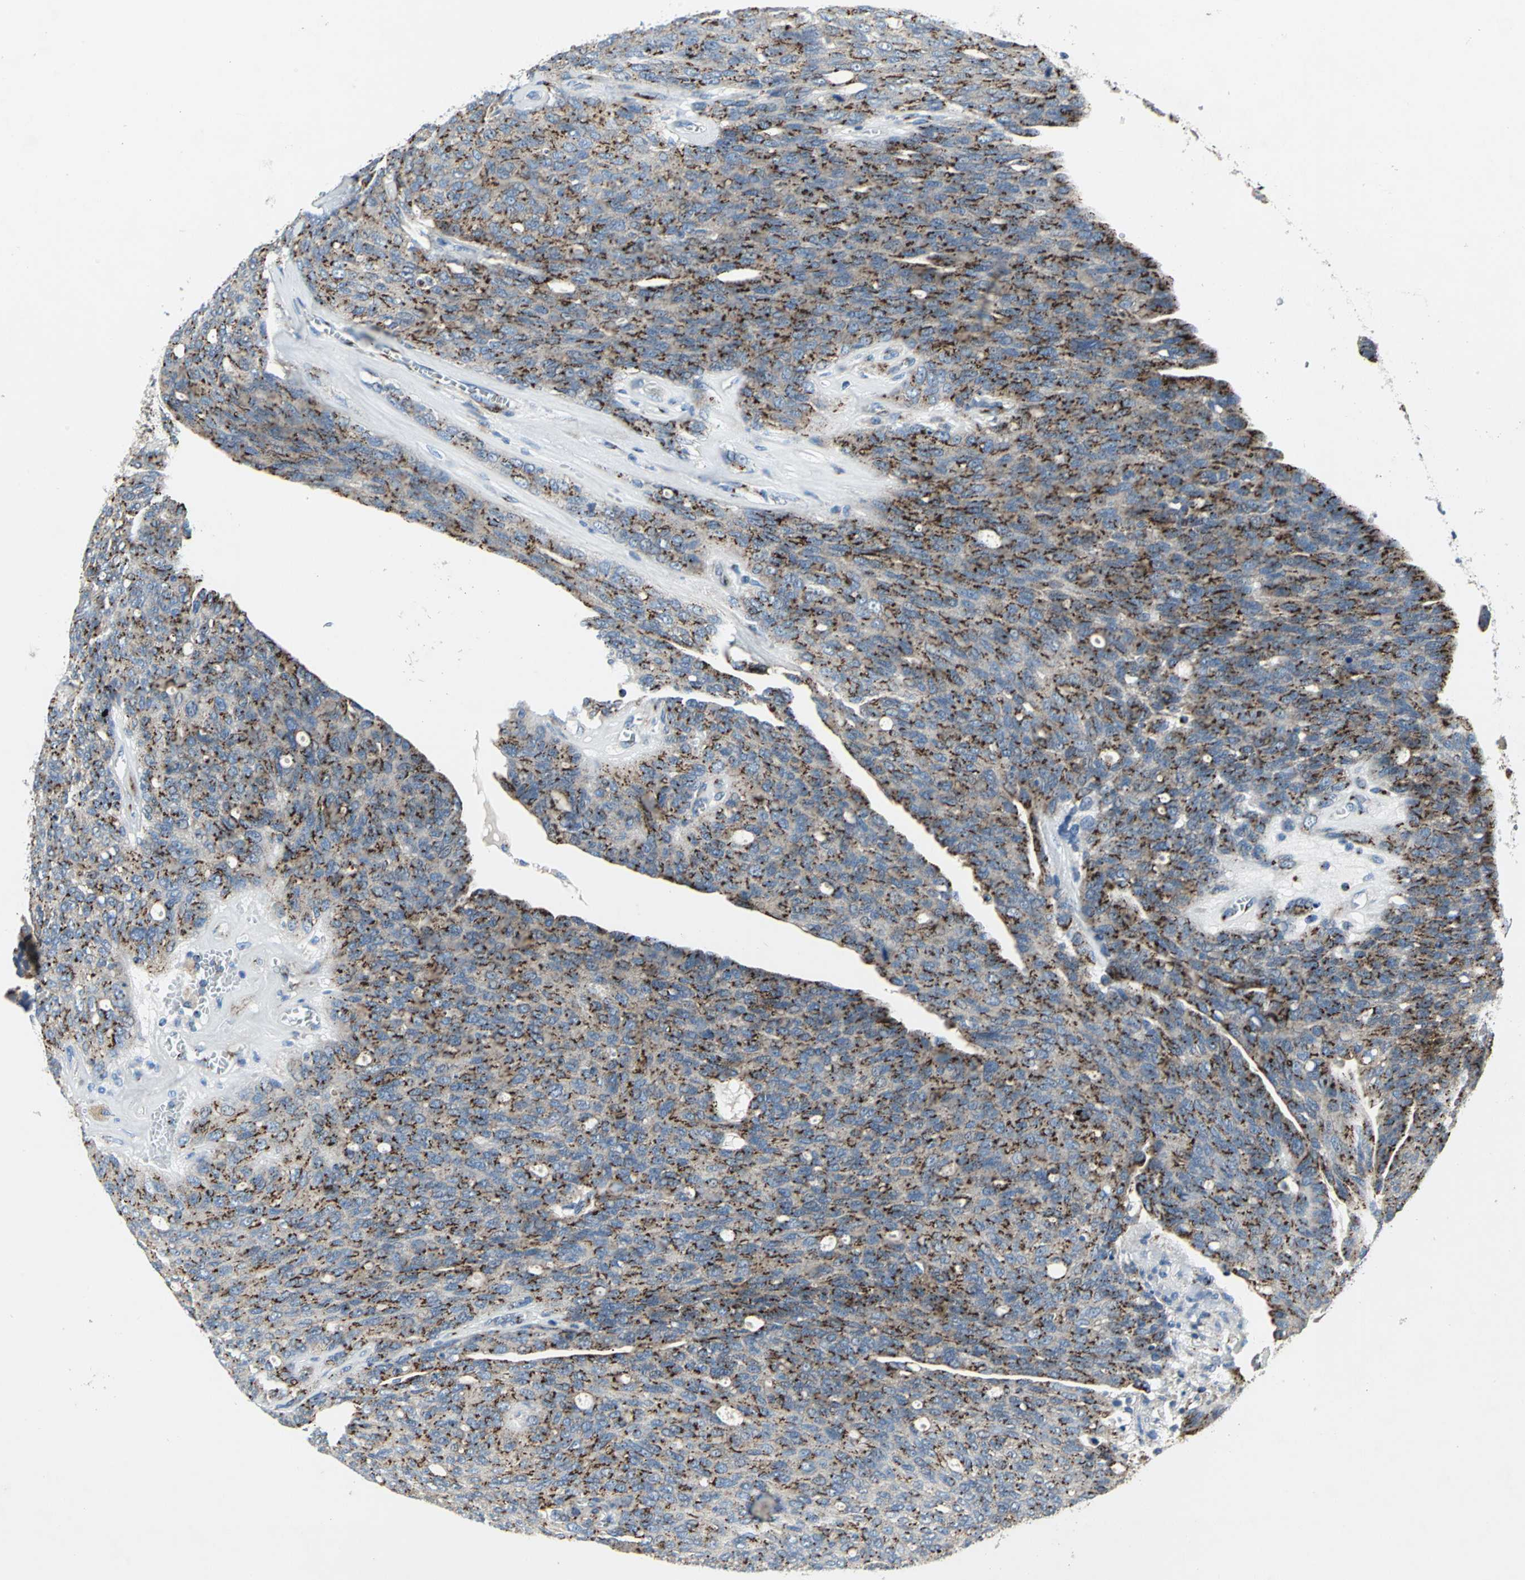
{"staining": {"intensity": "strong", "quantity": ">75%", "location": "cytoplasmic/membranous"}, "tissue": "ovarian cancer", "cell_type": "Tumor cells", "image_type": "cancer", "snomed": [{"axis": "morphology", "description": "Carcinoma, endometroid"}, {"axis": "topography", "description": "Ovary"}], "caption": "High-power microscopy captured an IHC histopathology image of endometroid carcinoma (ovarian), revealing strong cytoplasmic/membranous positivity in approximately >75% of tumor cells. The staining is performed using DAB brown chromogen to label protein expression. The nuclei are counter-stained blue using hematoxylin.", "gene": "GPR3", "patient": {"sex": "female", "age": 60}}